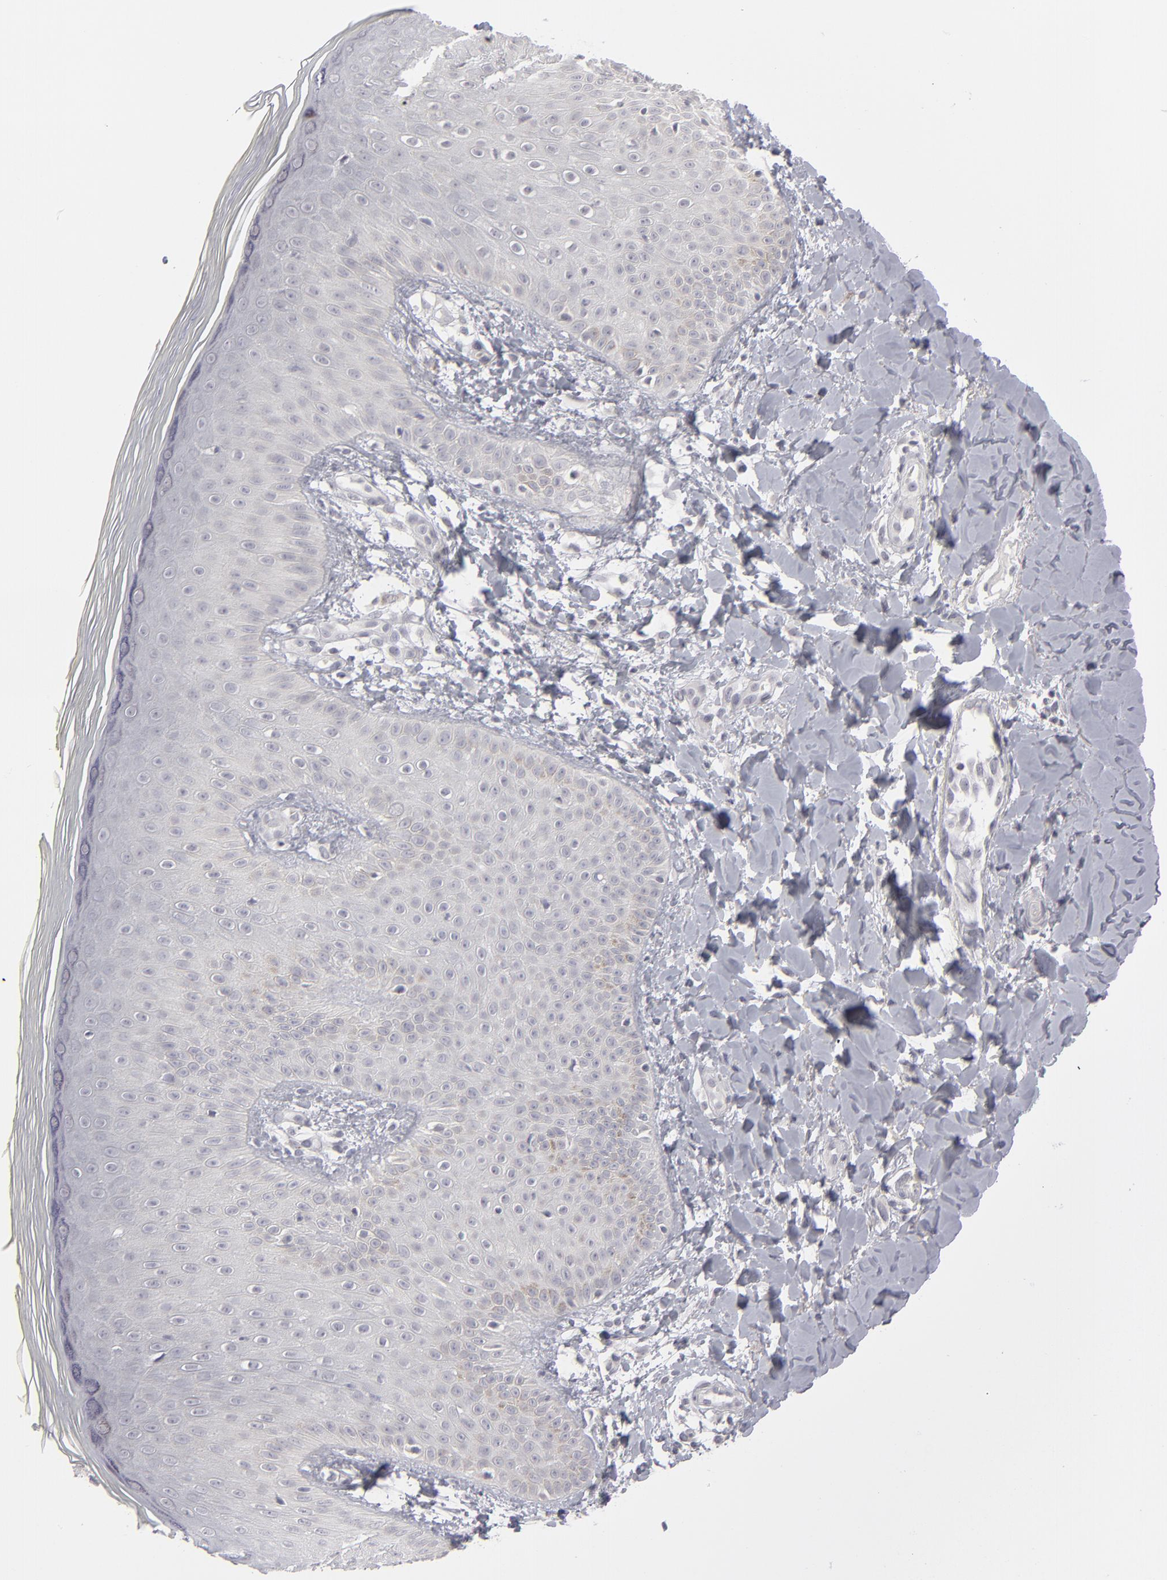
{"staining": {"intensity": "negative", "quantity": "none", "location": "none"}, "tissue": "skin", "cell_type": "Epidermal cells", "image_type": "normal", "snomed": [{"axis": "morphology", "description": "Normal tissue, NOS"}, {"axis": "morphology", "description": "Inflammation, NOS"}, {"axis": "topography", "description": "Soft tissue"}, {"axis": "topography", "description": "Anal"}], "caption": "Immunohistochemical staining of unremarkable human skin shows no significant positivity in epidermal cells. (DAB IHC with hematoxylin counter stain).", "gene": "KIAA1210", "patient": {"sex": "female", "age": 15}}